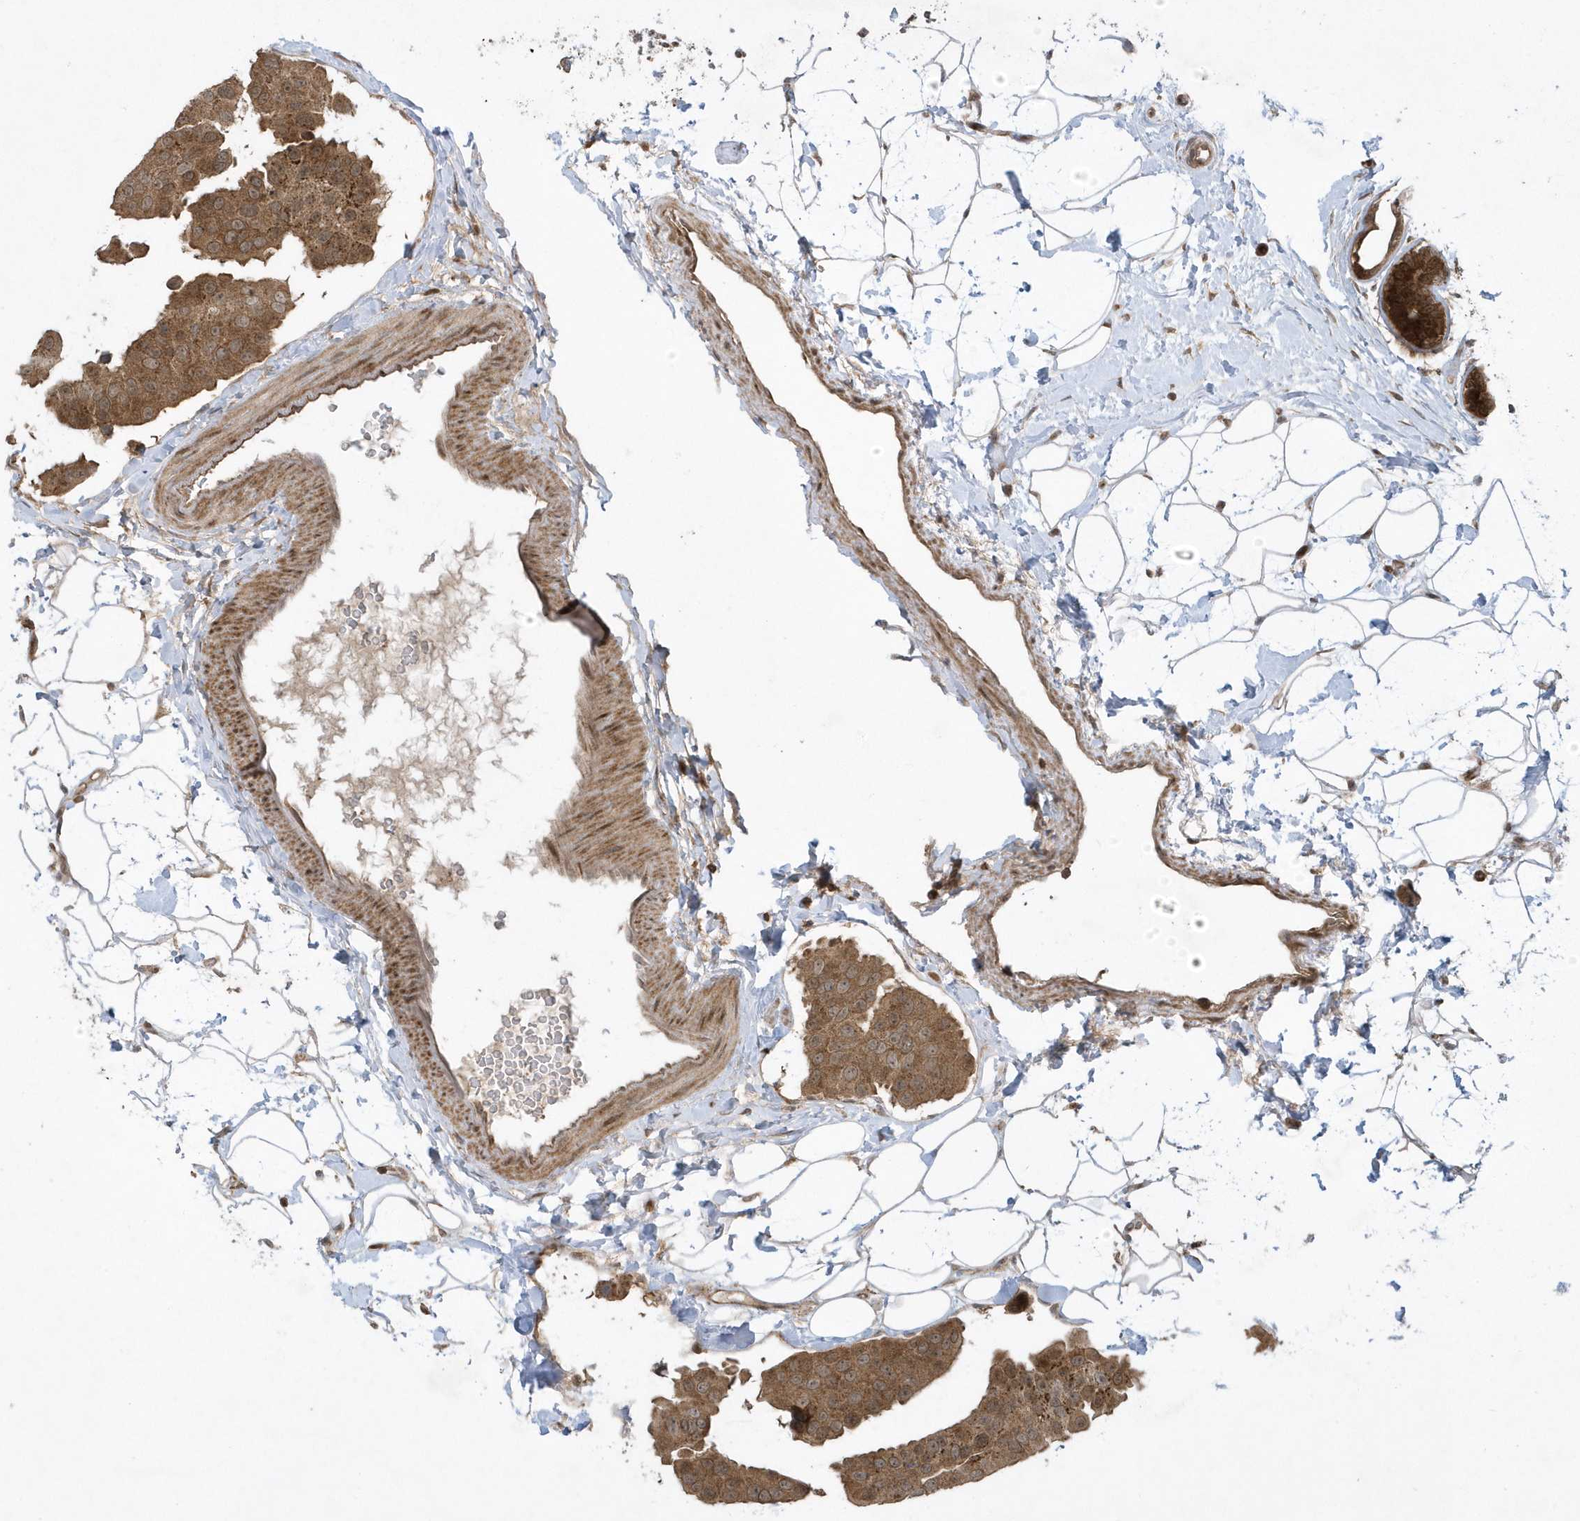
{"staining": {"intensity": "moderate", "quantity": ">75%", "location": "cytoplasmic/membranous"}, "tissue": "breast cancer", "cell_type": "Tumor cells", "image_type": "cancer", "snomed": [{"axis": "morphology", "description": "Normal tissue, NOS"}, {"axis": "morphology", "description": "Duct carcinoma"}, {"axis": "topography", "description": "Breast"}], "caption": "Immunohistochemical staining of human intraductal carcinoma (breast) shows medium levels of moderate cytoplasmic/membranous protein staining in about >75% of tumor cells. (DAB (3,3'-diaminobenzidine) IHC with brightfield microscopy, high magnification).", "gene": "STAMBP", "patient": {"sex": "female", "age": 39}}